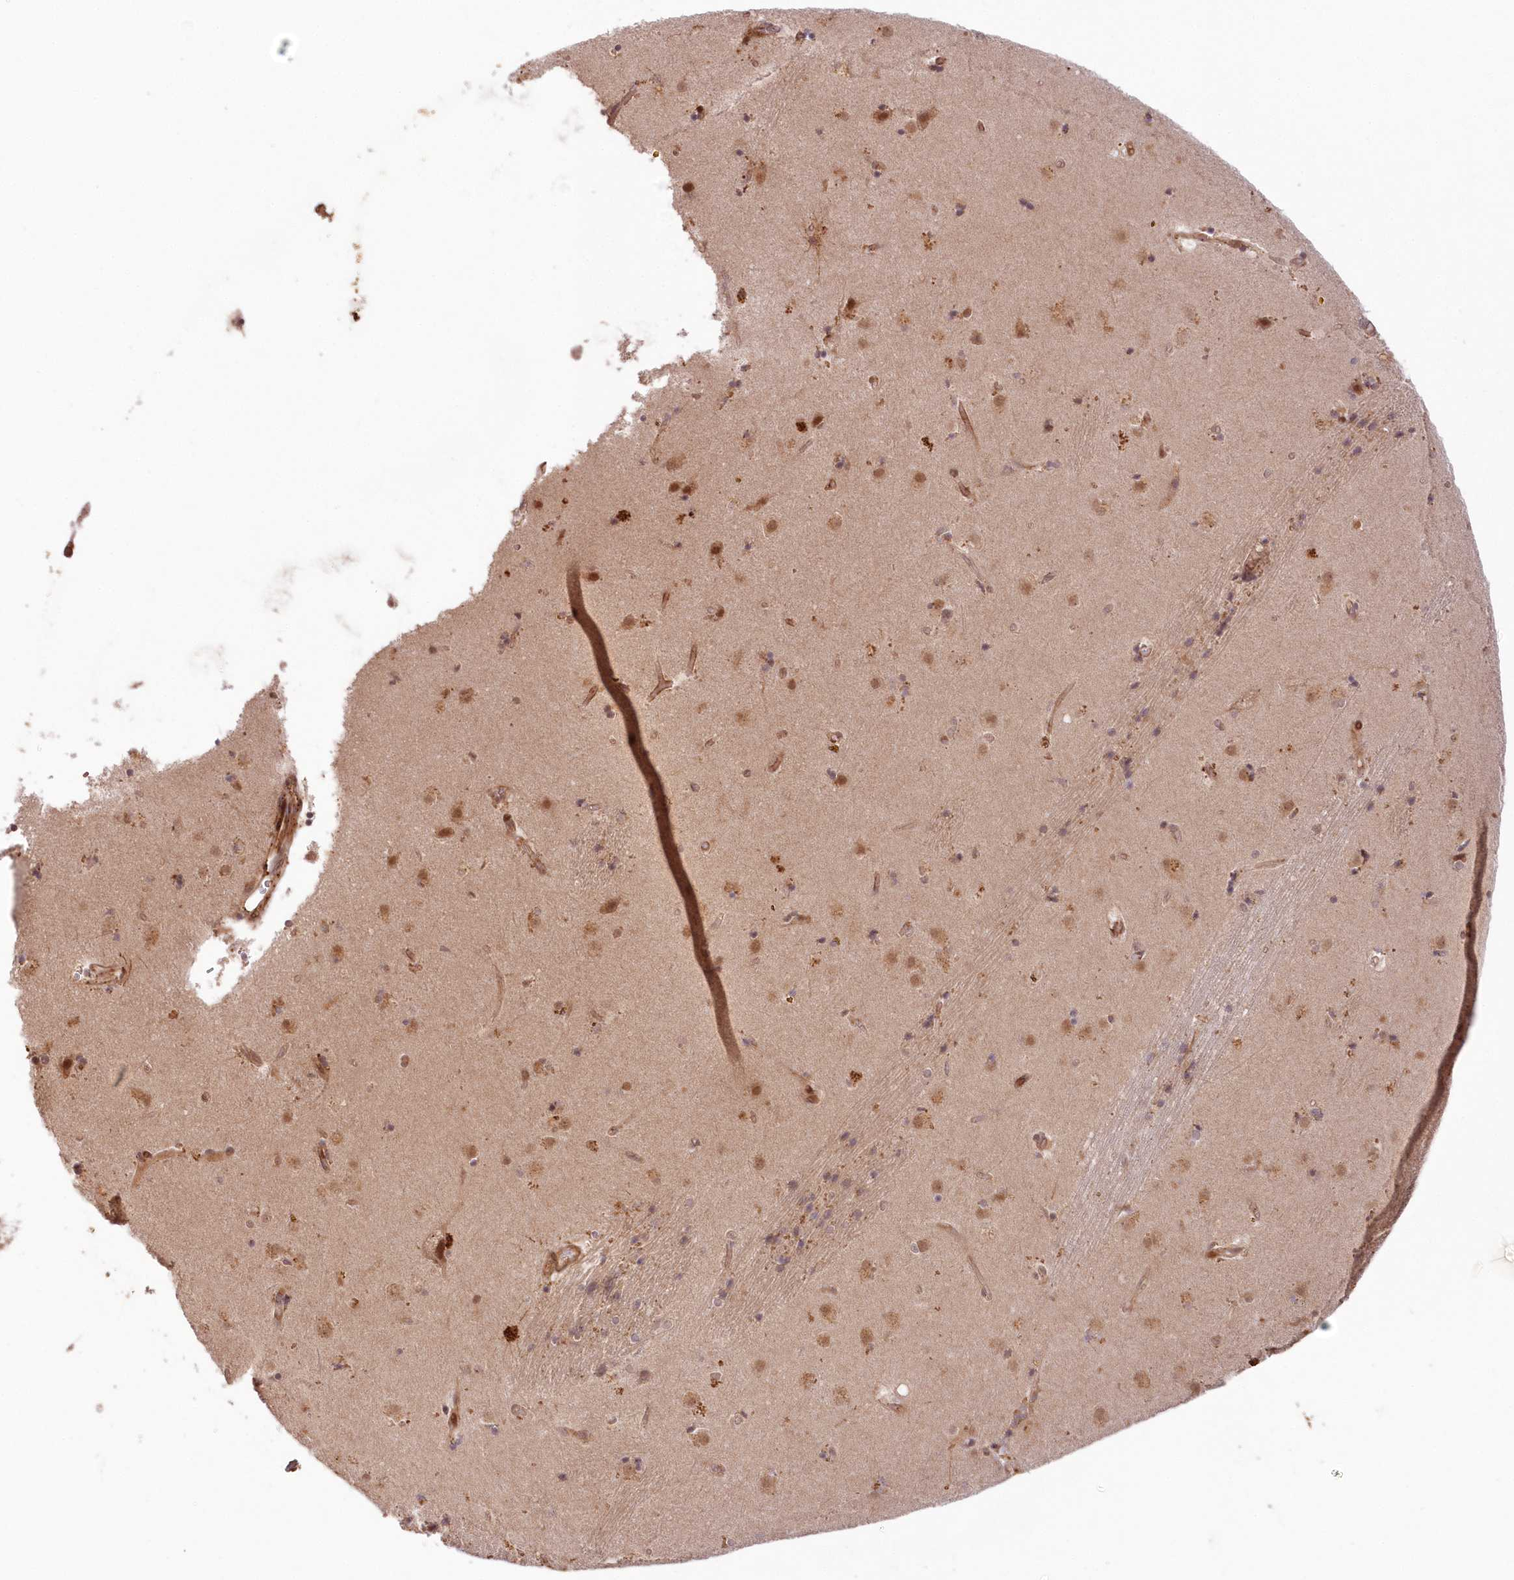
{"staining": {"intensity": "moderate", "quantity": "25%-75%", "location": "cytoplasmic/membranous,nuclear"}, "tissue": "caudate", "cell_type": "Glial cells", "image_type": "normal", "snomed": [{"axis": "morphology", "description": "Normal tissue, NOS"}, {"axis": "topography", "description": "Lateral ventricle wall"}], "caption": "Immunohistochemistry (IHC) micrograph of normal human caudate stained for a protein (brown), which shows medium levels of moderate cytoplasmic/membranous,nuclear positivity in about 25%-75% of glial cells.", "gene": "UBTD2", "patient": {"sex": "male", "age": 70}}